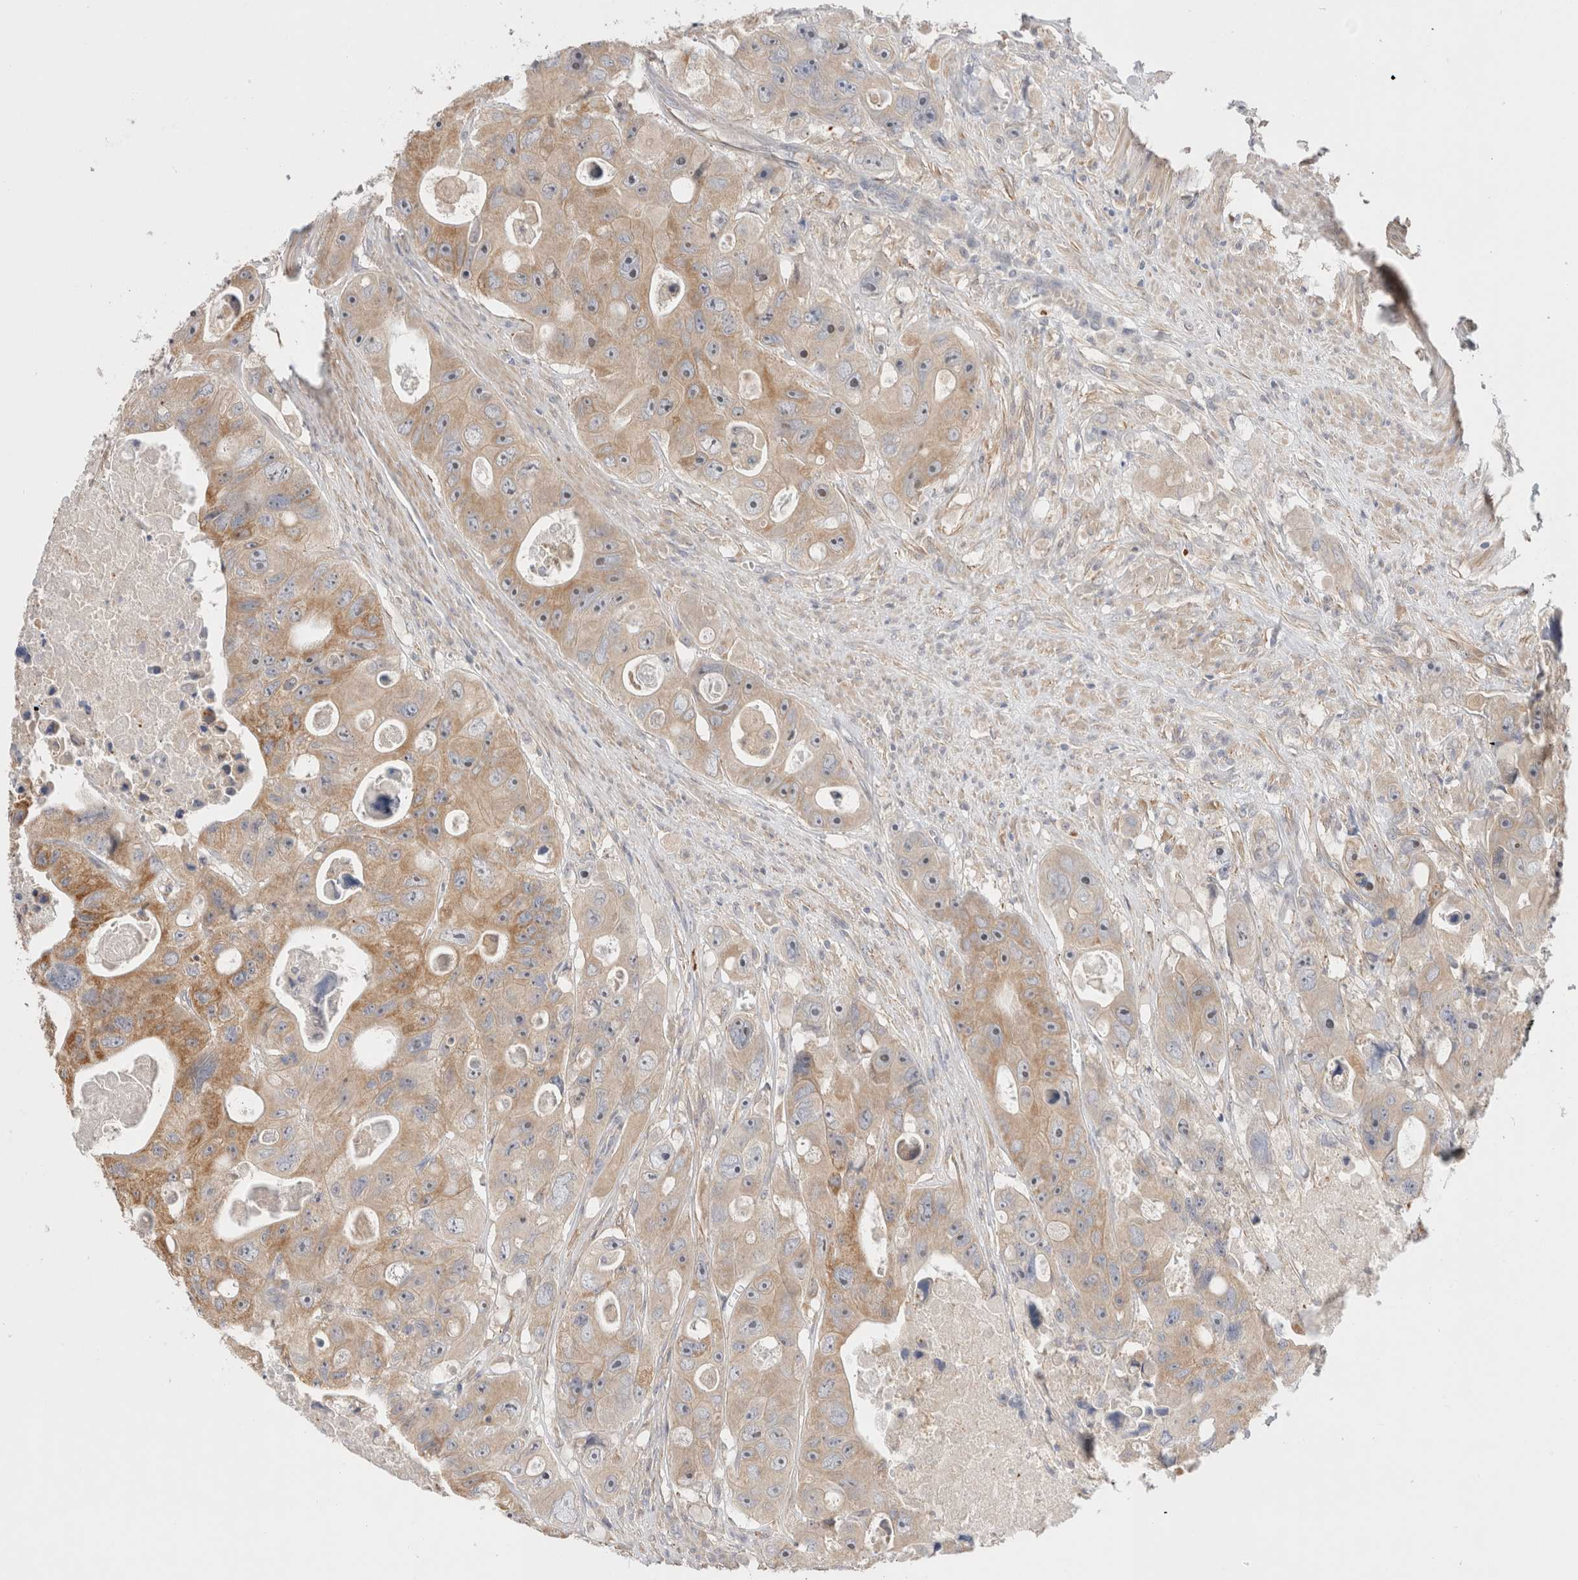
{"staining": {"intensity": "moderate", "quantity": ">75%", "location": "cytoplasmic/membranous,nuclear"}, "tissue": "colorectal cancer", "cell_type": "Tumor cells", "image_type": "cancer", "snomed": [{"axis": "morphology", "description": "Adenocarcinoma, NOS"}, {"axis": "topography", "description": "Colon"}], "caption": "Human colorectal cancer (adenocarcinoma) stained with a protein marker exhibits moderate staining in tumor cells.", "gene": "SGK3", "patient": {"sex": "female", "age": 46}}